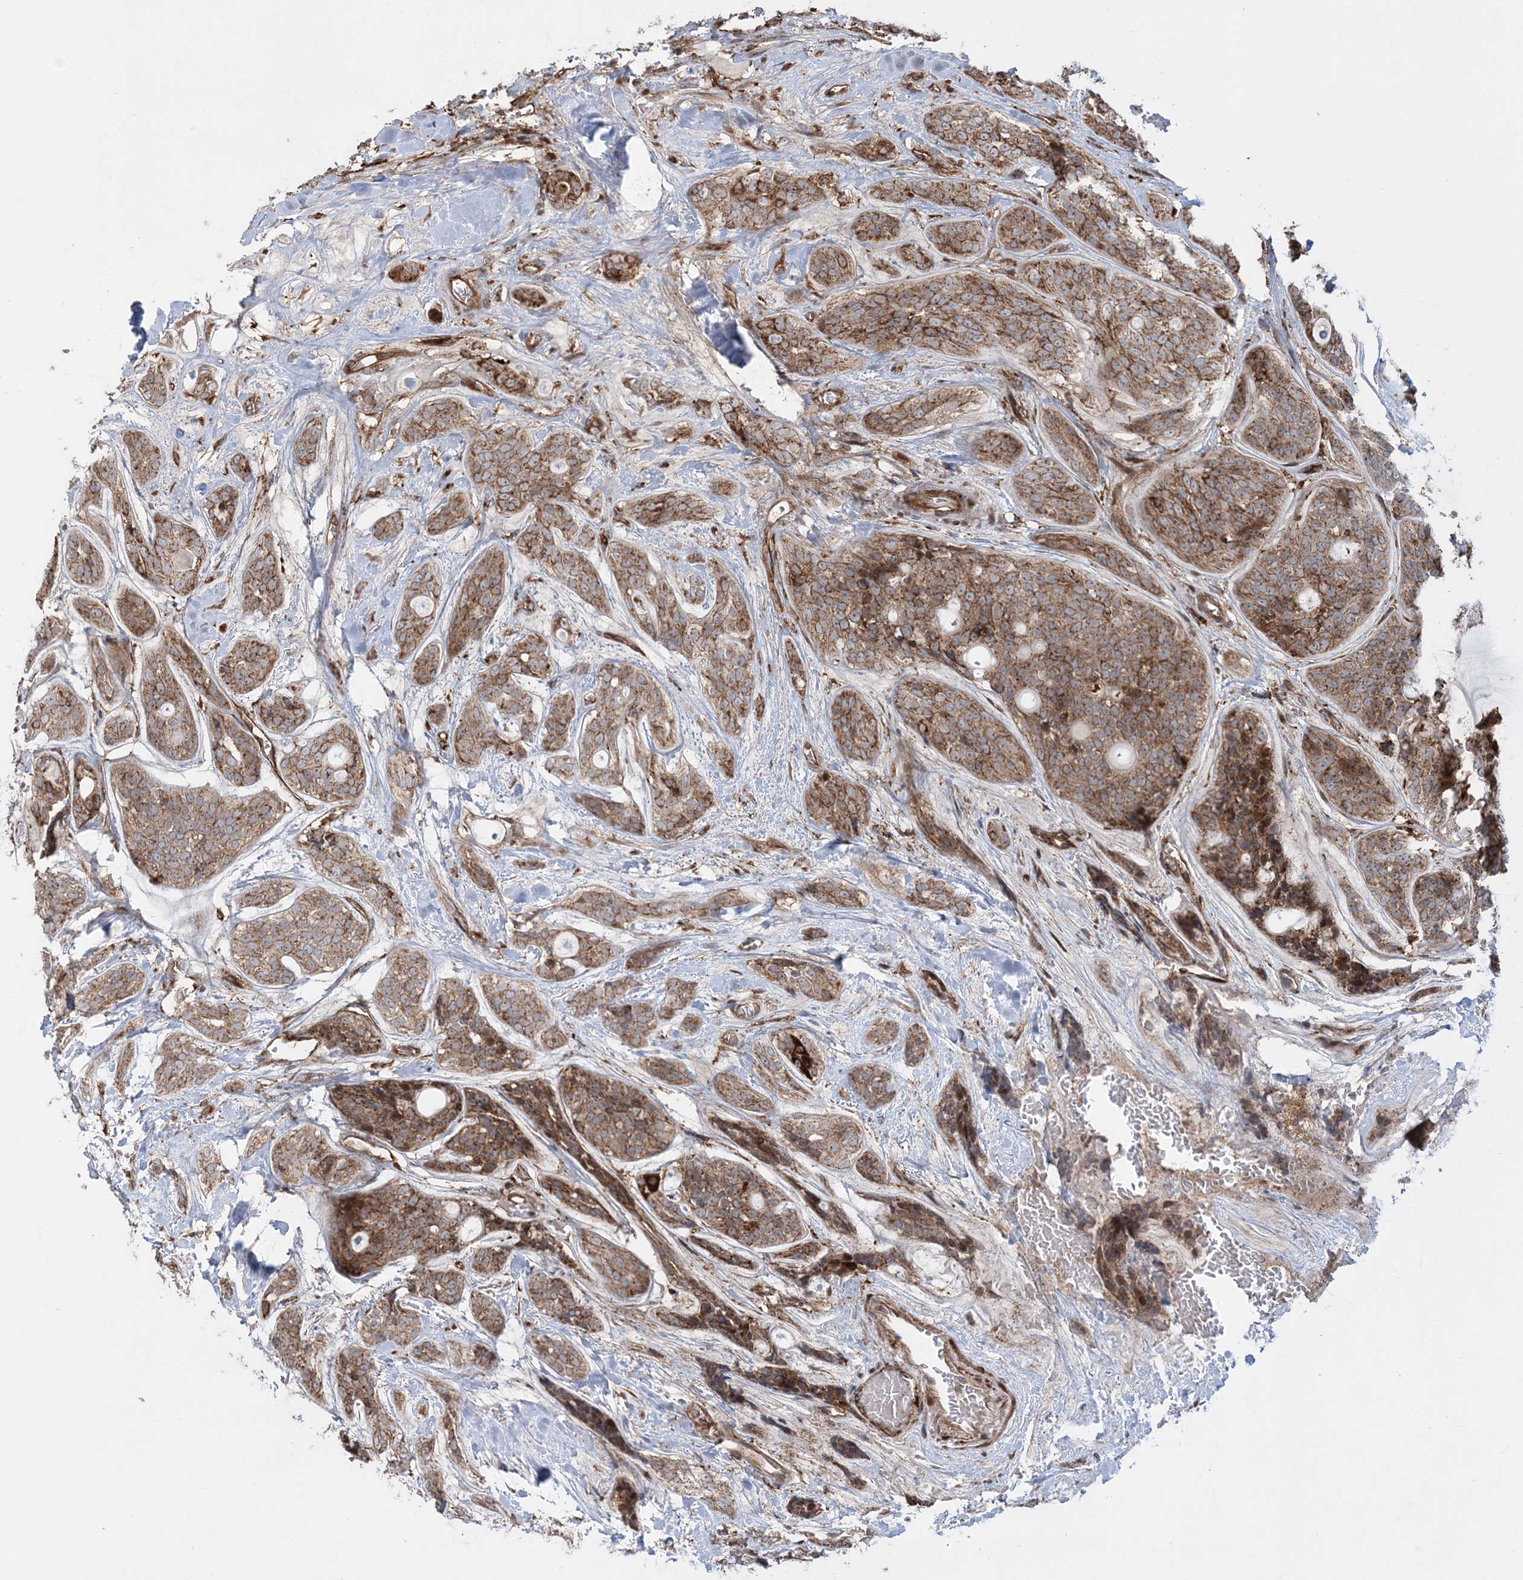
{"staining": {"intensity": "moderate", "quantity": ">75%", "location": "cytoplasmic/membranous"}, "tissue": "head and neck cancer", "cell_type": "Tumor cells", "image_type": "cancer", "snomed": [{"axis": "morphology", "description": "Adenocarcinoma, NOS"}, {"axis": "topography", "description": "Head-Neck"}], "caption": "High-power microscopy captured an immunohistochemistry image of head and neck cancer (adenocarcinoma), revealing moderate cytoplasmic/membranous staining in approximately >75% of tumor cells. The staining was performed using DAB (3,3'-diaminobenzidine) to visualize the protein expression in brown, while the nuclei were stained in blue with hematoxylin (Magnification: 20x).", "gene": "LRPPRC", "patient": {"sex": "male", "age": 66}}